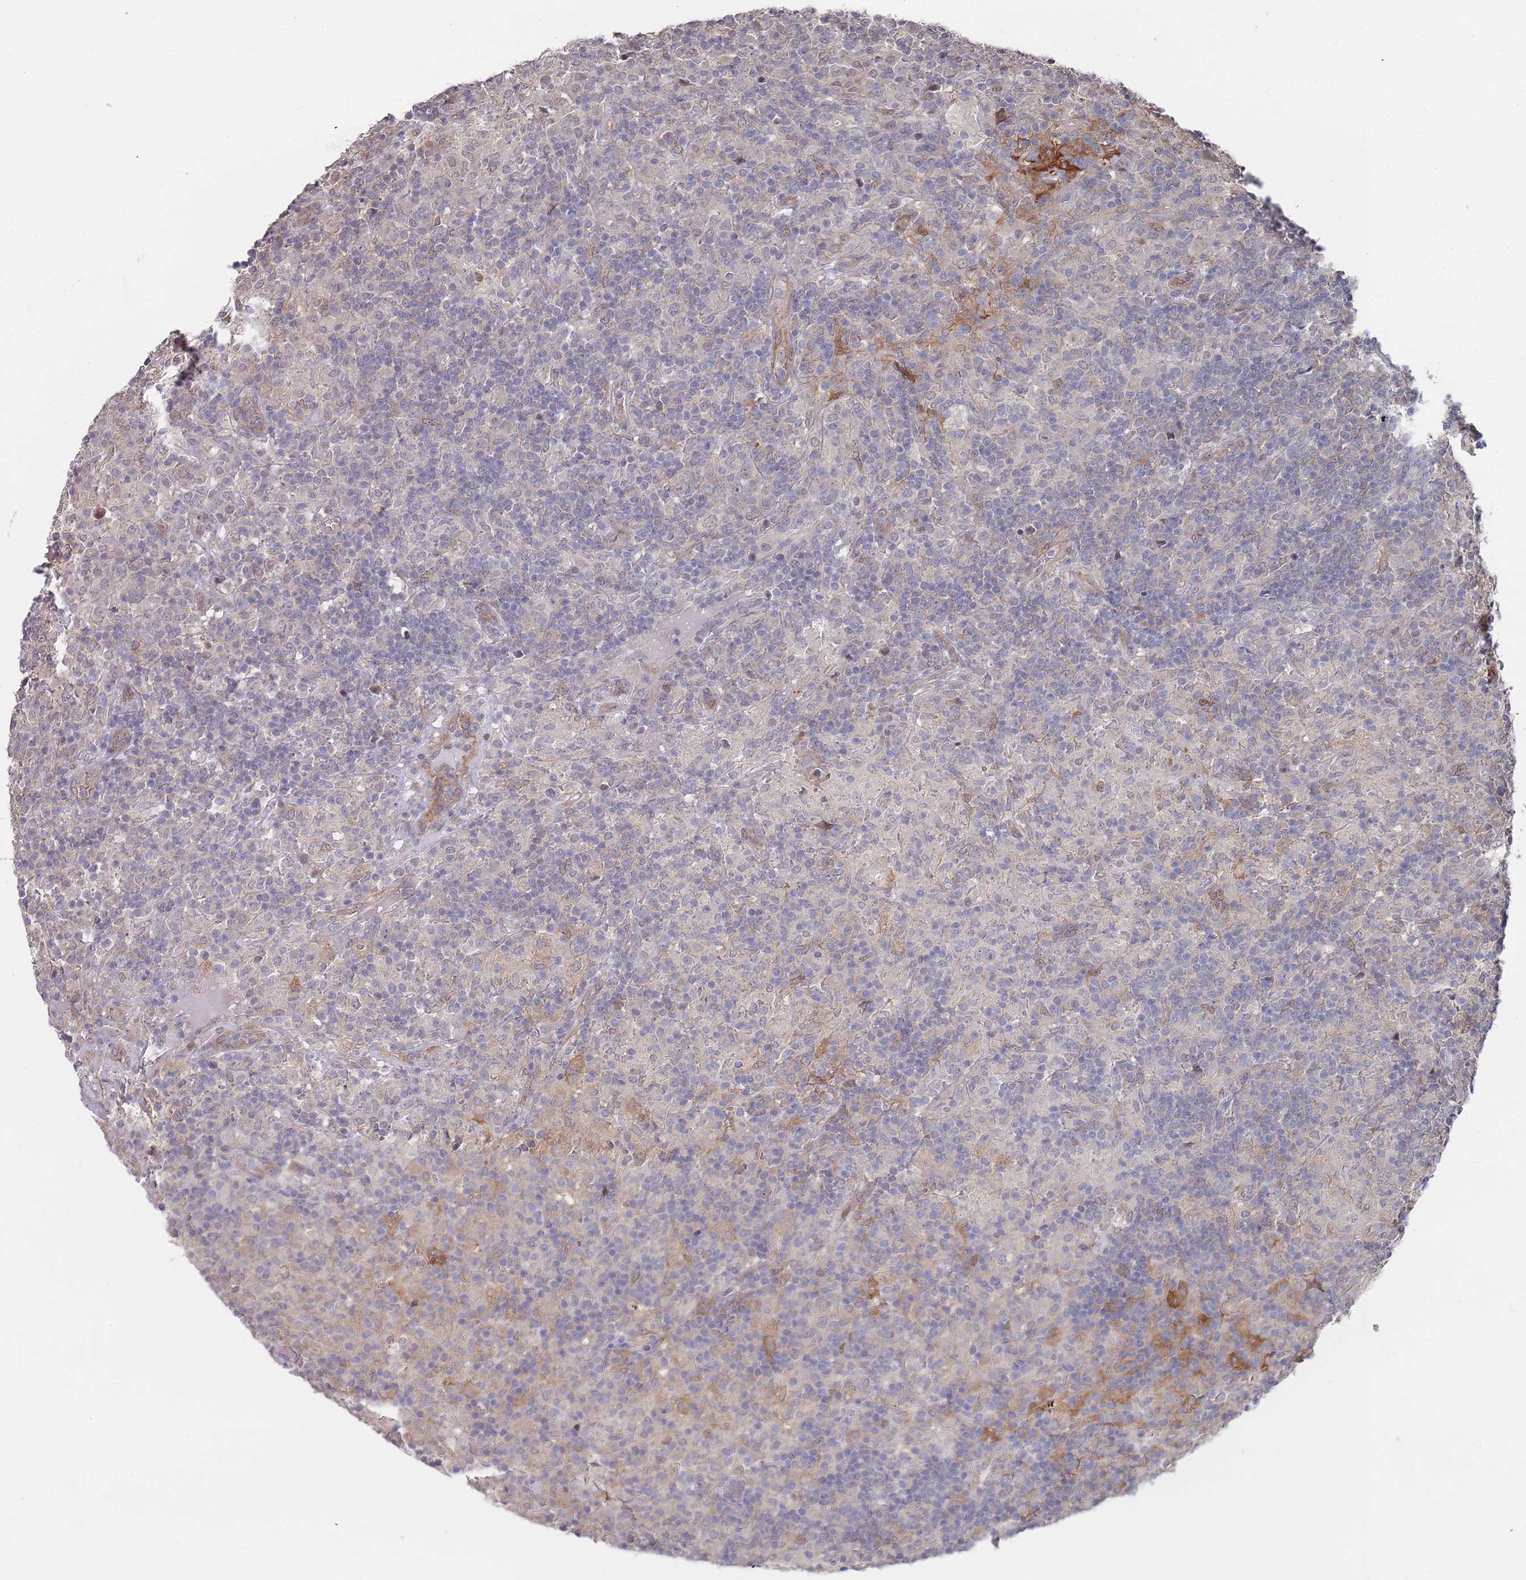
{"staining": {"intensity": "weak", "quantity": "<25%", "location": "cytoplasmic/membranous"}, "tissue": "lymphoma", "cell_type": "Tumor cells", "image_type": "cancer", "snomed": [{"axis": "morphology", "description": "Hodgkin's disease, NOS"}, {"axis": "topography", "description": "Lymph node"}], "caption": "Immunohistochemical staining of Hodgkin's disease shows no significant expression in tumor cells.", "gene": "DGKD", "patient": {"sex": "male", "age": 70}}